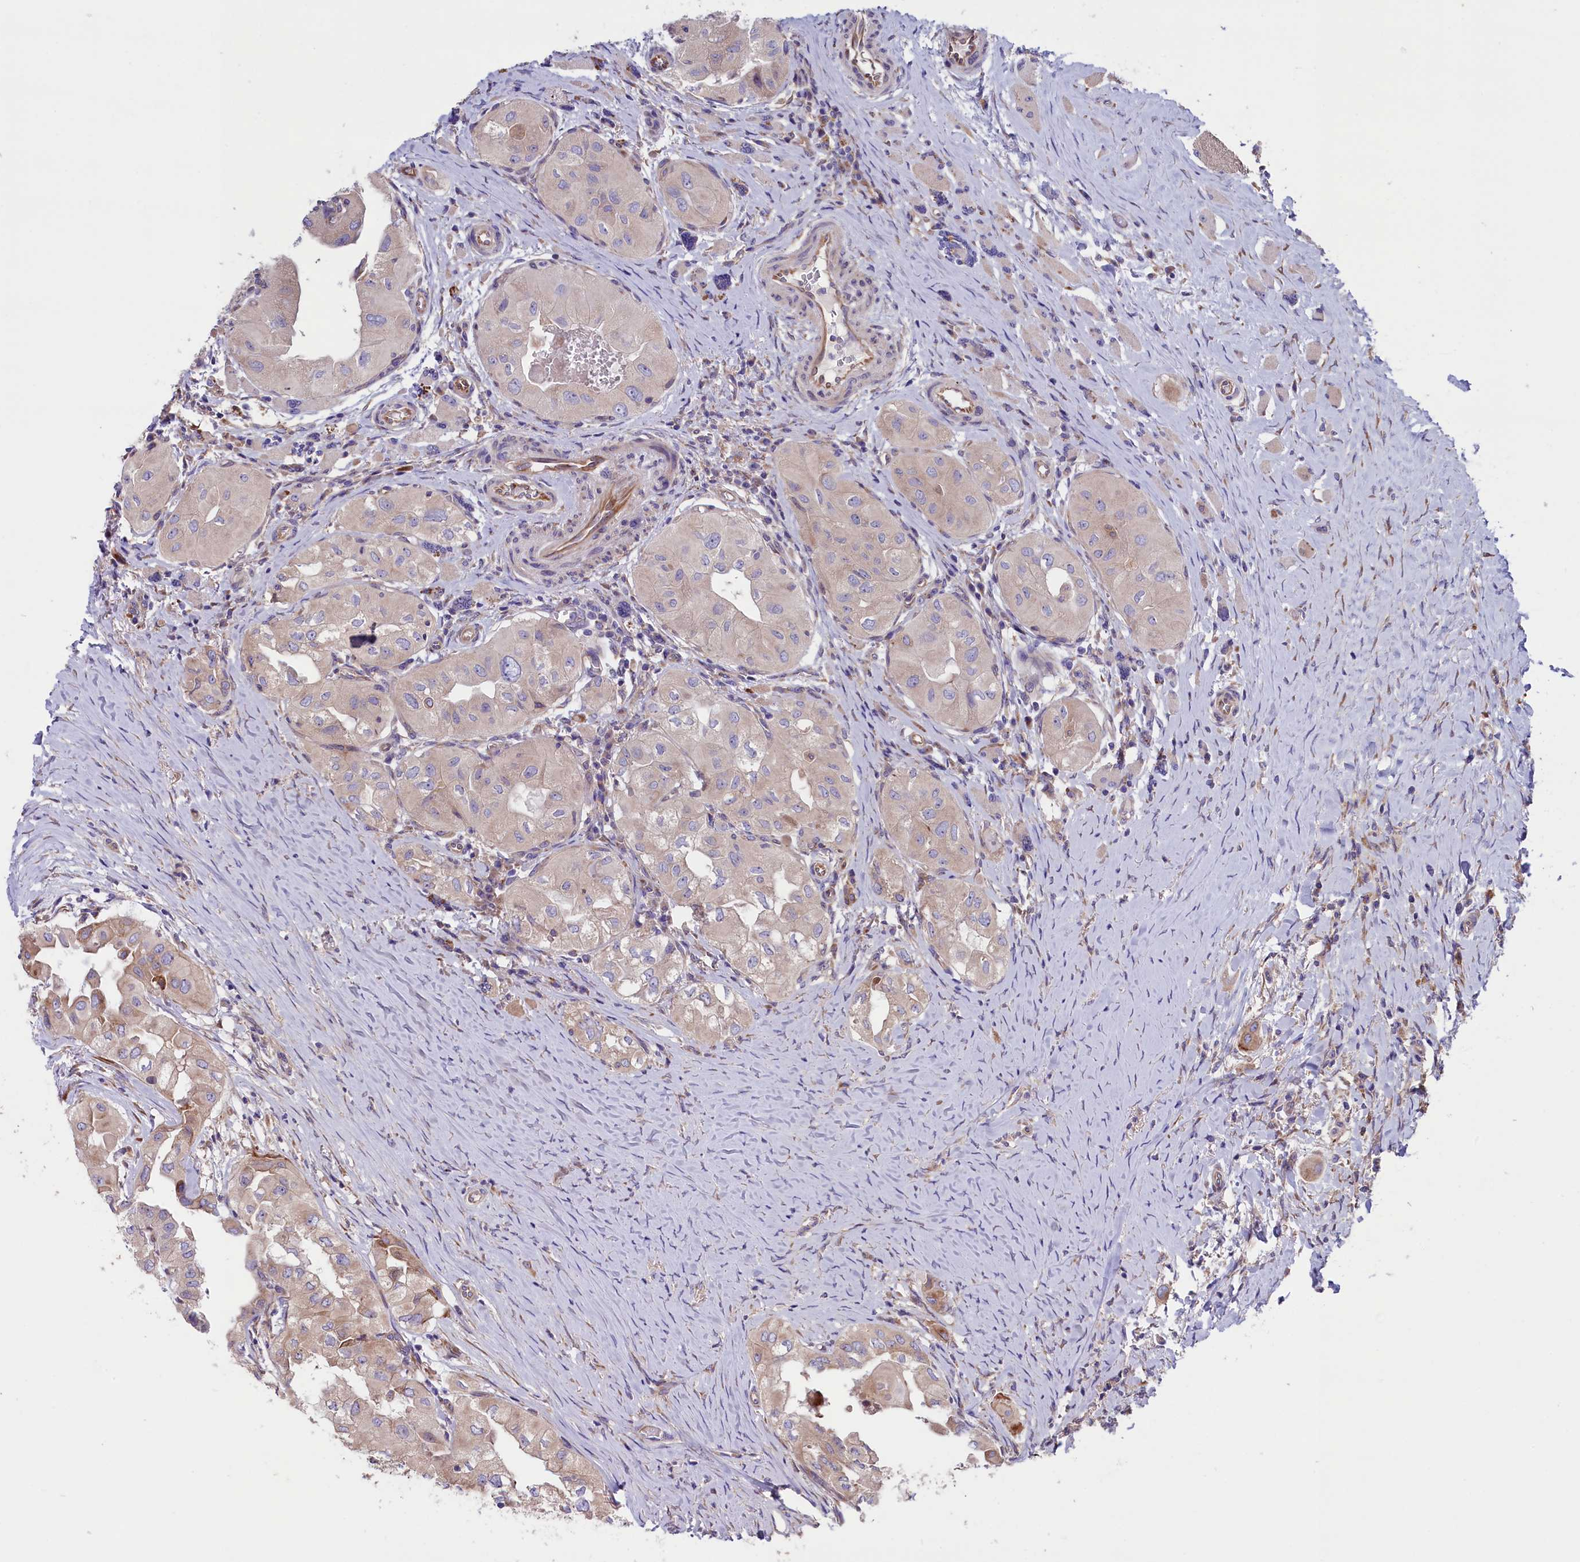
{"staining": {"intensity": "weak", "quantity": "<25%", "location": "cytoplasmic/membranous"}, "tissue": "thyroid cancer", "cell_type": "Tumor cells", "image_type": "cancer", "snomed": [{"axis": "morphology", "description": "Papillary adenocarcinoma, NOS"}, {"axis": "topography", "description": "Thyroid gland"}], "caption": "A photomicrograph of human thyroid cancer is negative for staining in tumor cells.", "gene": "GPR108", "patient": {"sex": "female", "age": 59}}